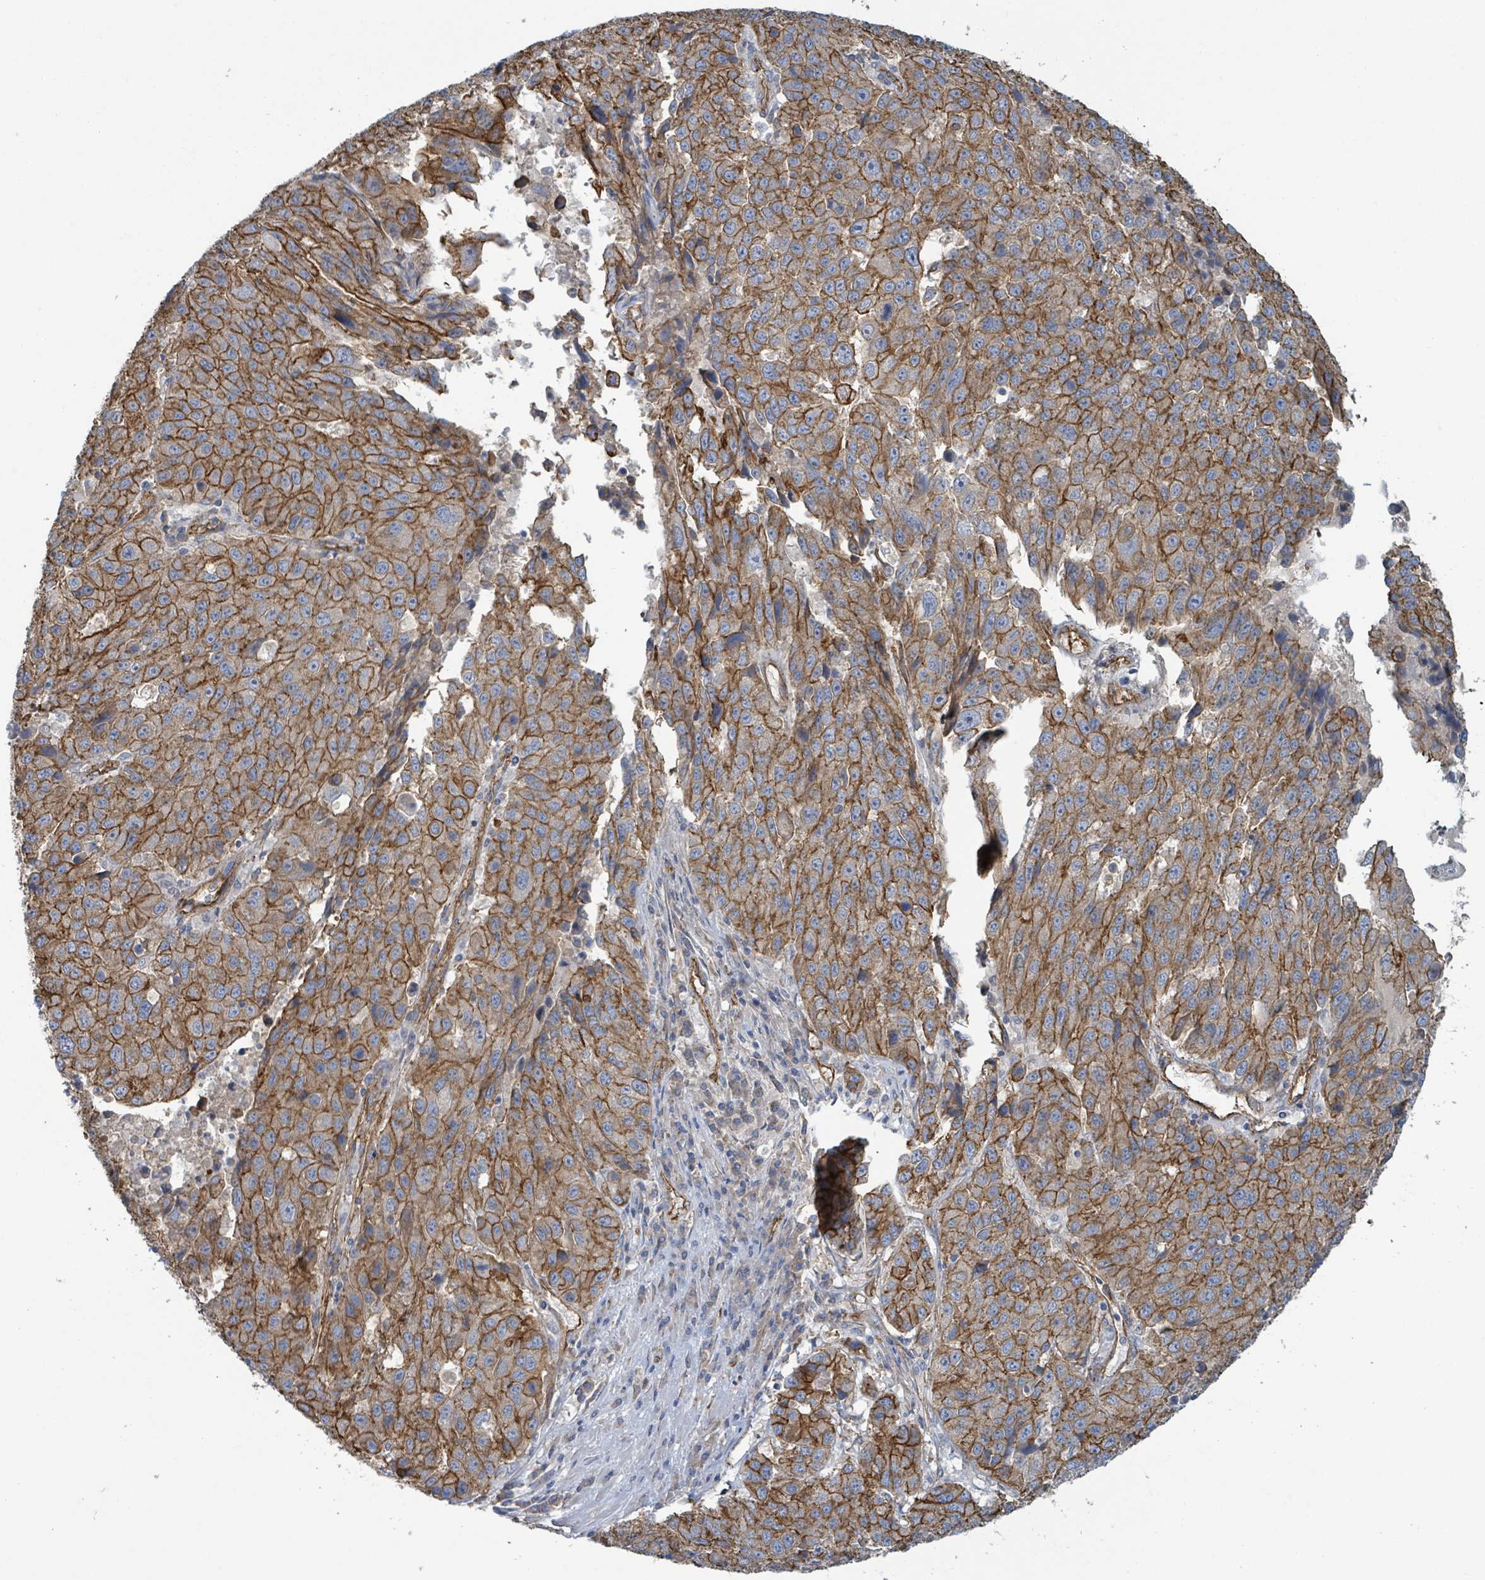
{"staining": {"intensity": "moderate", "quantity": ">75%", "location": "cytoplasmic/membranous"}, "tissue": "stomach cancer", "cell_type": "Tumor cells", "image_type": "cancer", "snomed": [{"axis": "morphology", "description": "Adenocarcinoma, NOS"}, {"axis": "topography", "description": "Stomach"}], "caption": "Human stomach adenocarcinoma stained with a protein marker reveals moderate staining in tumor cells.", "gene": "LDOC1", "patient": {"sex": "male", "age": 71}}